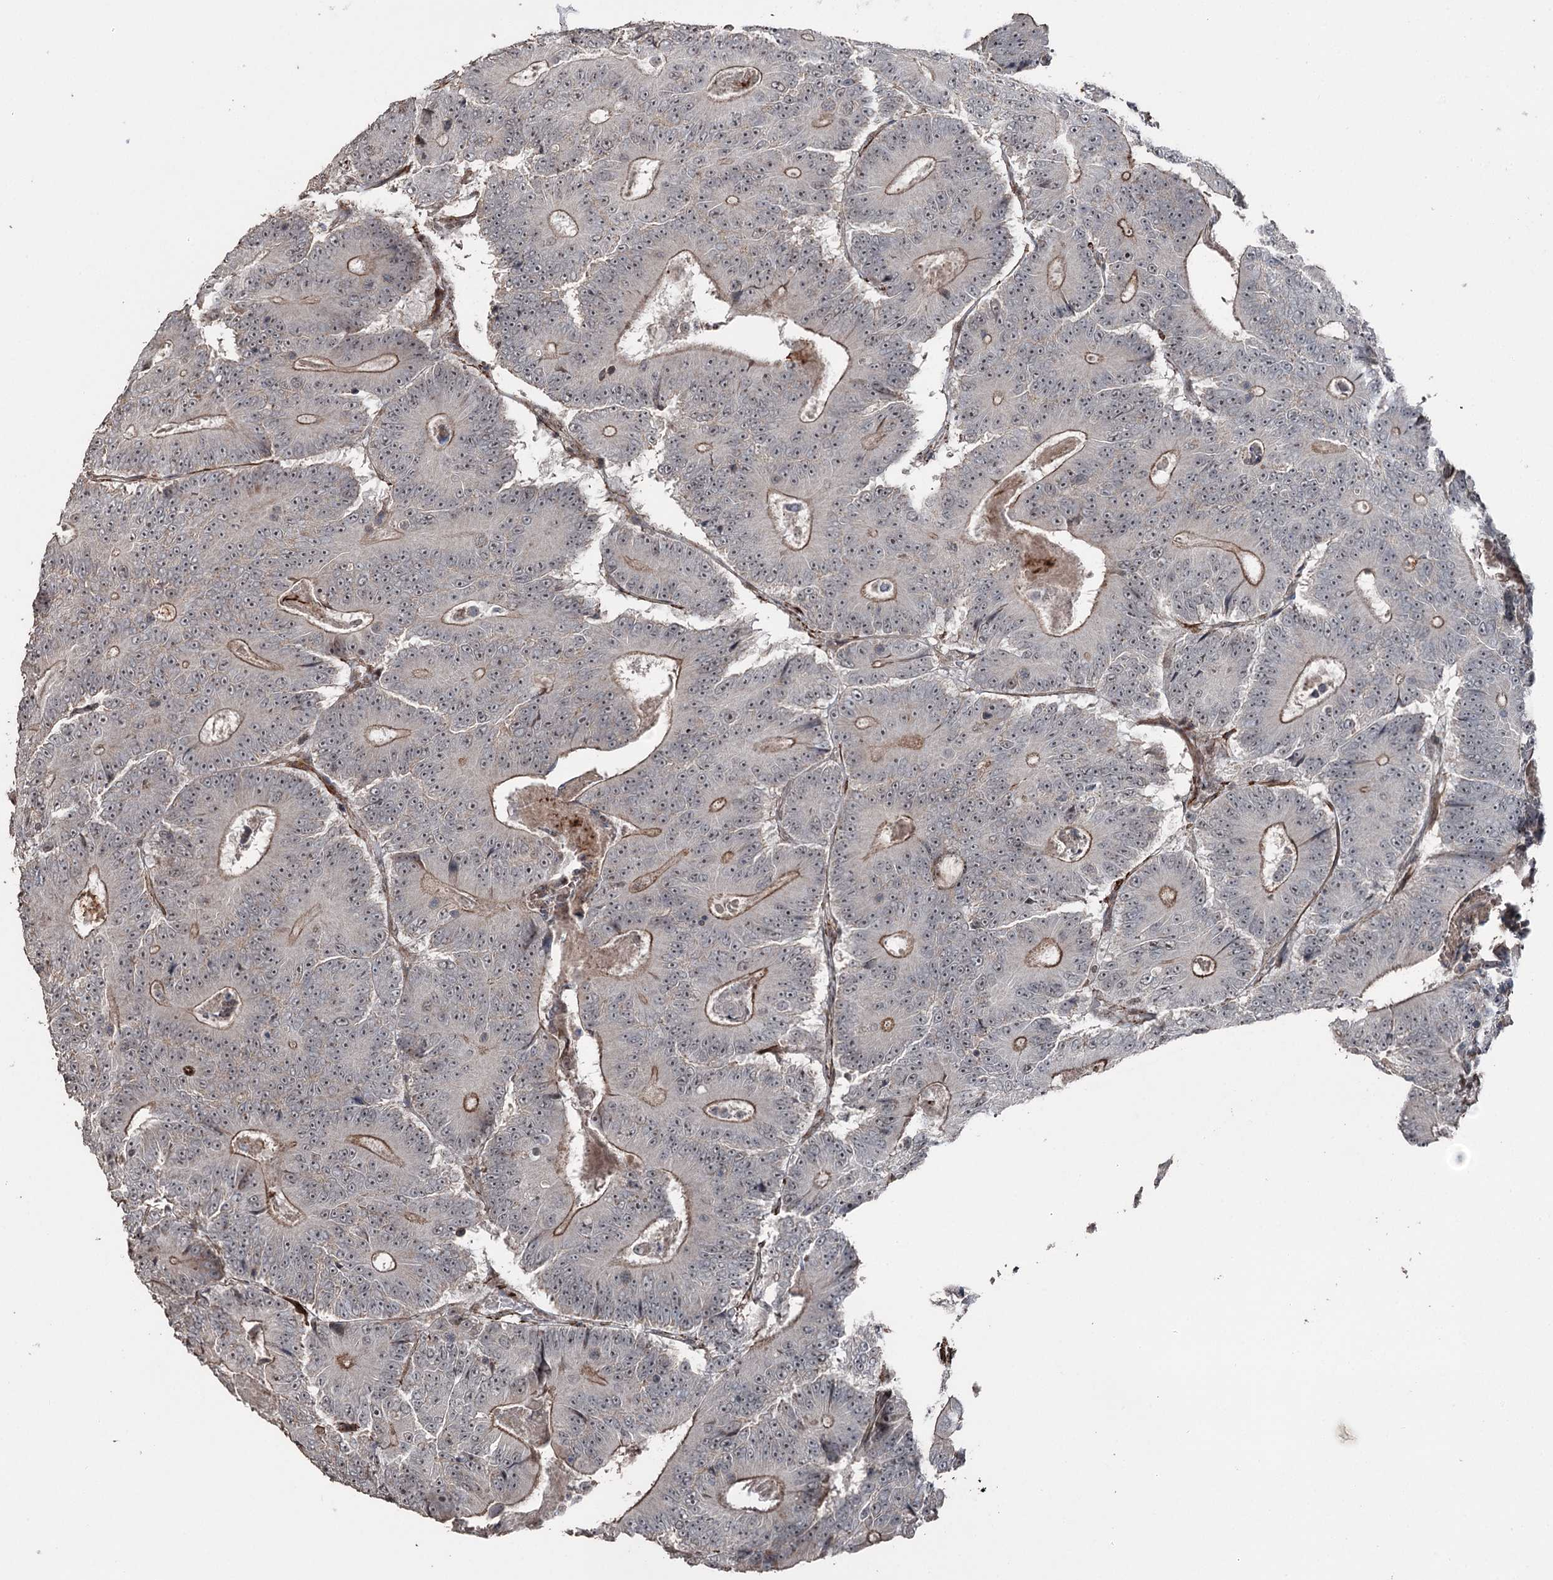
{"staining": {"intensity": "moderate", "quantity": "25%-75%", "location": "cytoplasmic/membranous"}, "tissue": "colorectal cancer", "cell_type": "Tumor cells", "image_type": "cancer", "snomed": [{"axis": "morphology", "description": "Adenocarcinoma, NOS"}, {"axis": "topography", "description": "Colon"}], "caption": "This is a photomicrograph of immunohistochemistry staining of colorectal adenocarcinoma, which shows moderate staining in the cytoplasmic/membranous of tumor cells.", "gene": "CCDC82", "patient": {"sex": "male", "age": 83}}